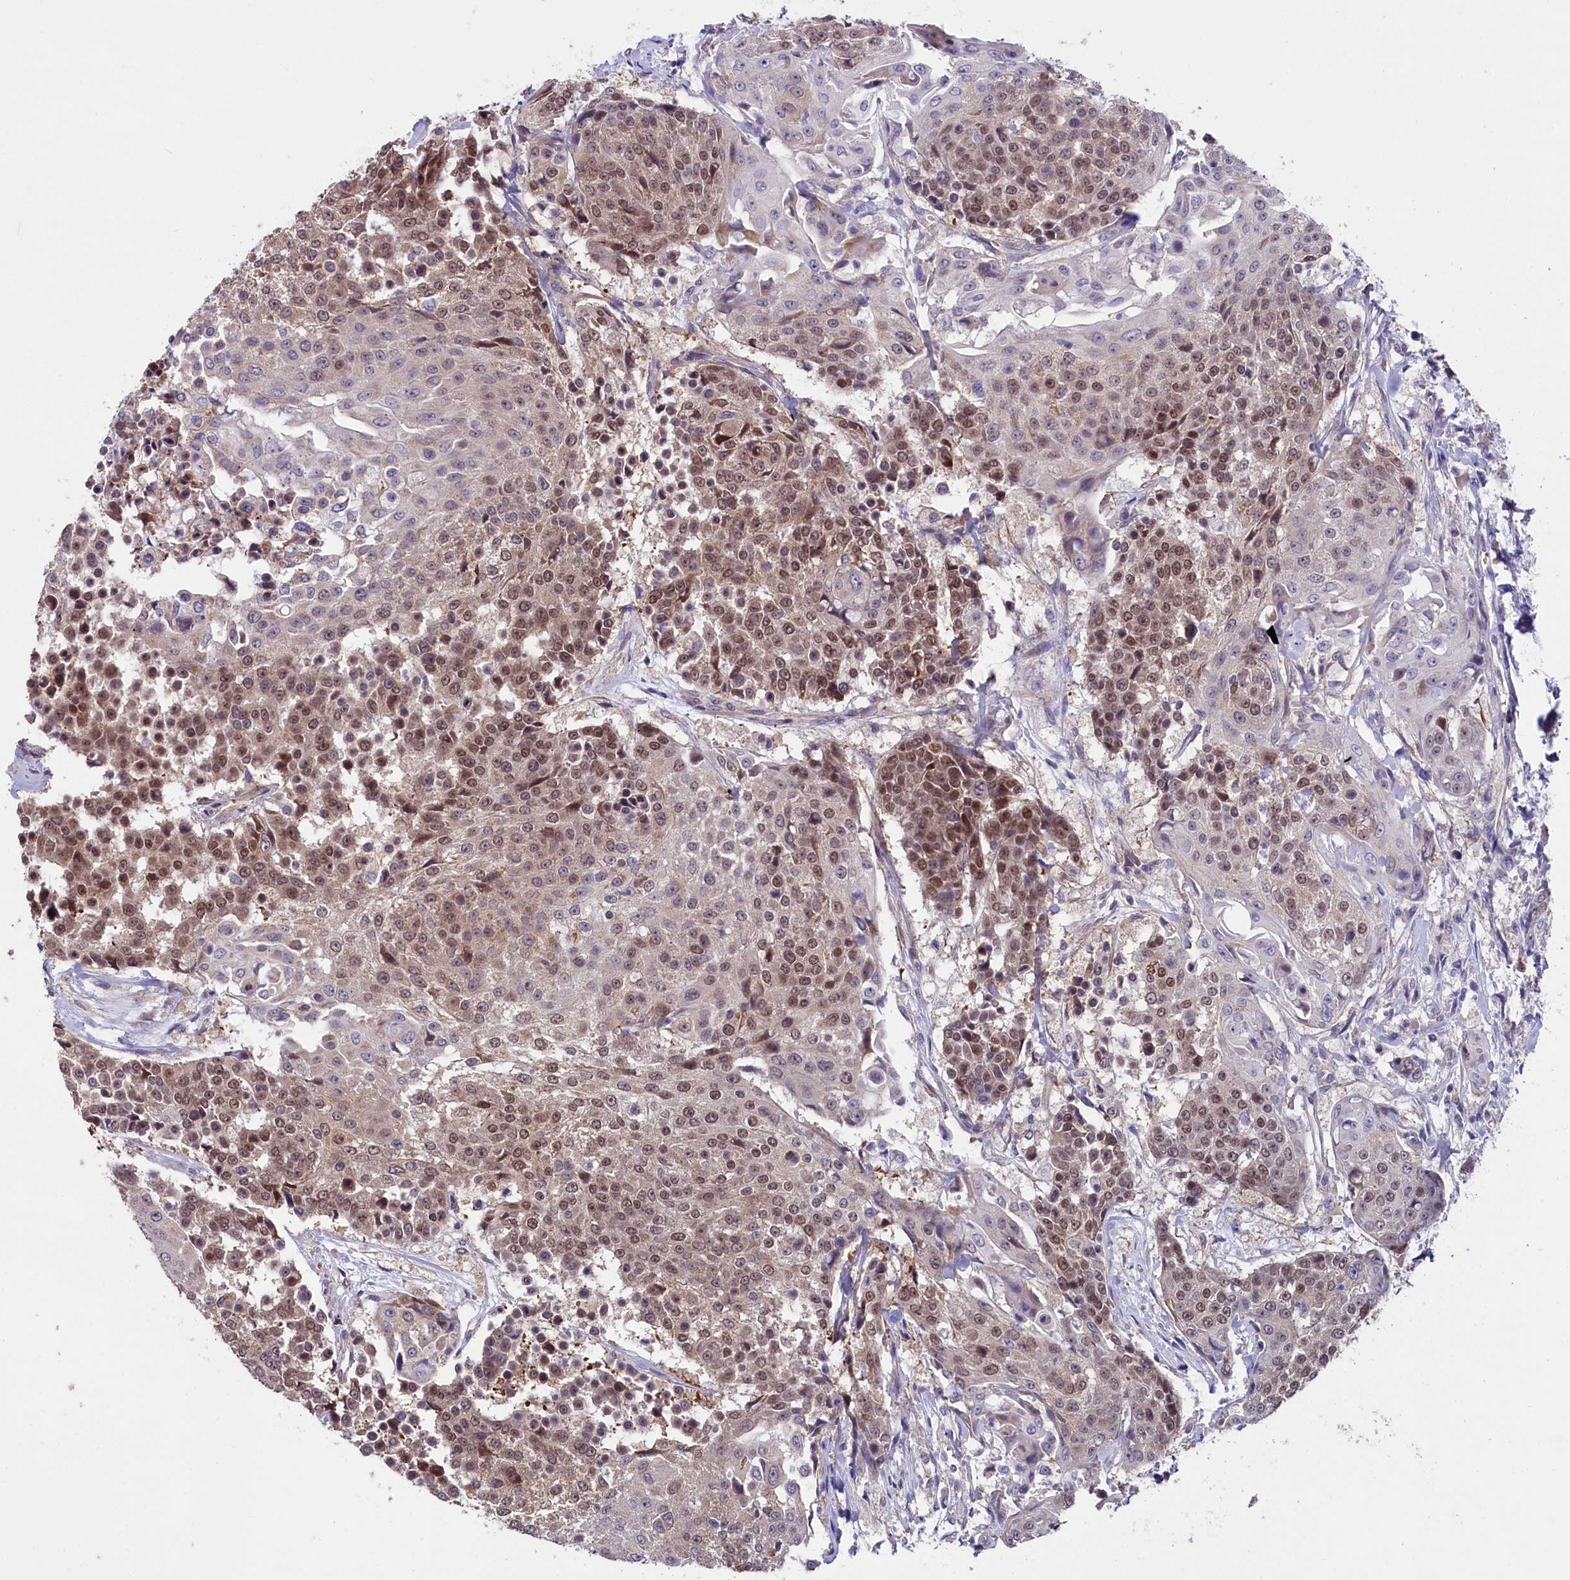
{"staining": {"intensity": "weak", "quantity": ">75%", "location": "nuclear"}, "tissue": "urothelial cancer", "cell_type": "Tumor cells", "image_type": "cancer", "snomed": [{"axis": "morphology", "description": "Urothelial carcinoma, High grade"}, {"axis": "topography", "description": "Urinary bladder"}], "caption": "DAB immunohistochemical staining of urothelial cancer exhibits weak nuclear protein expression in approximately >75% of tumor cells. Using DAB (3,3'-diaminobenzidine) (brown) and hematoxylin (blue) stains, captured at high magnification using brightfield microscopy.", "gene": "SLC39A6", "patient": {"sex": "female", "age": 63}}